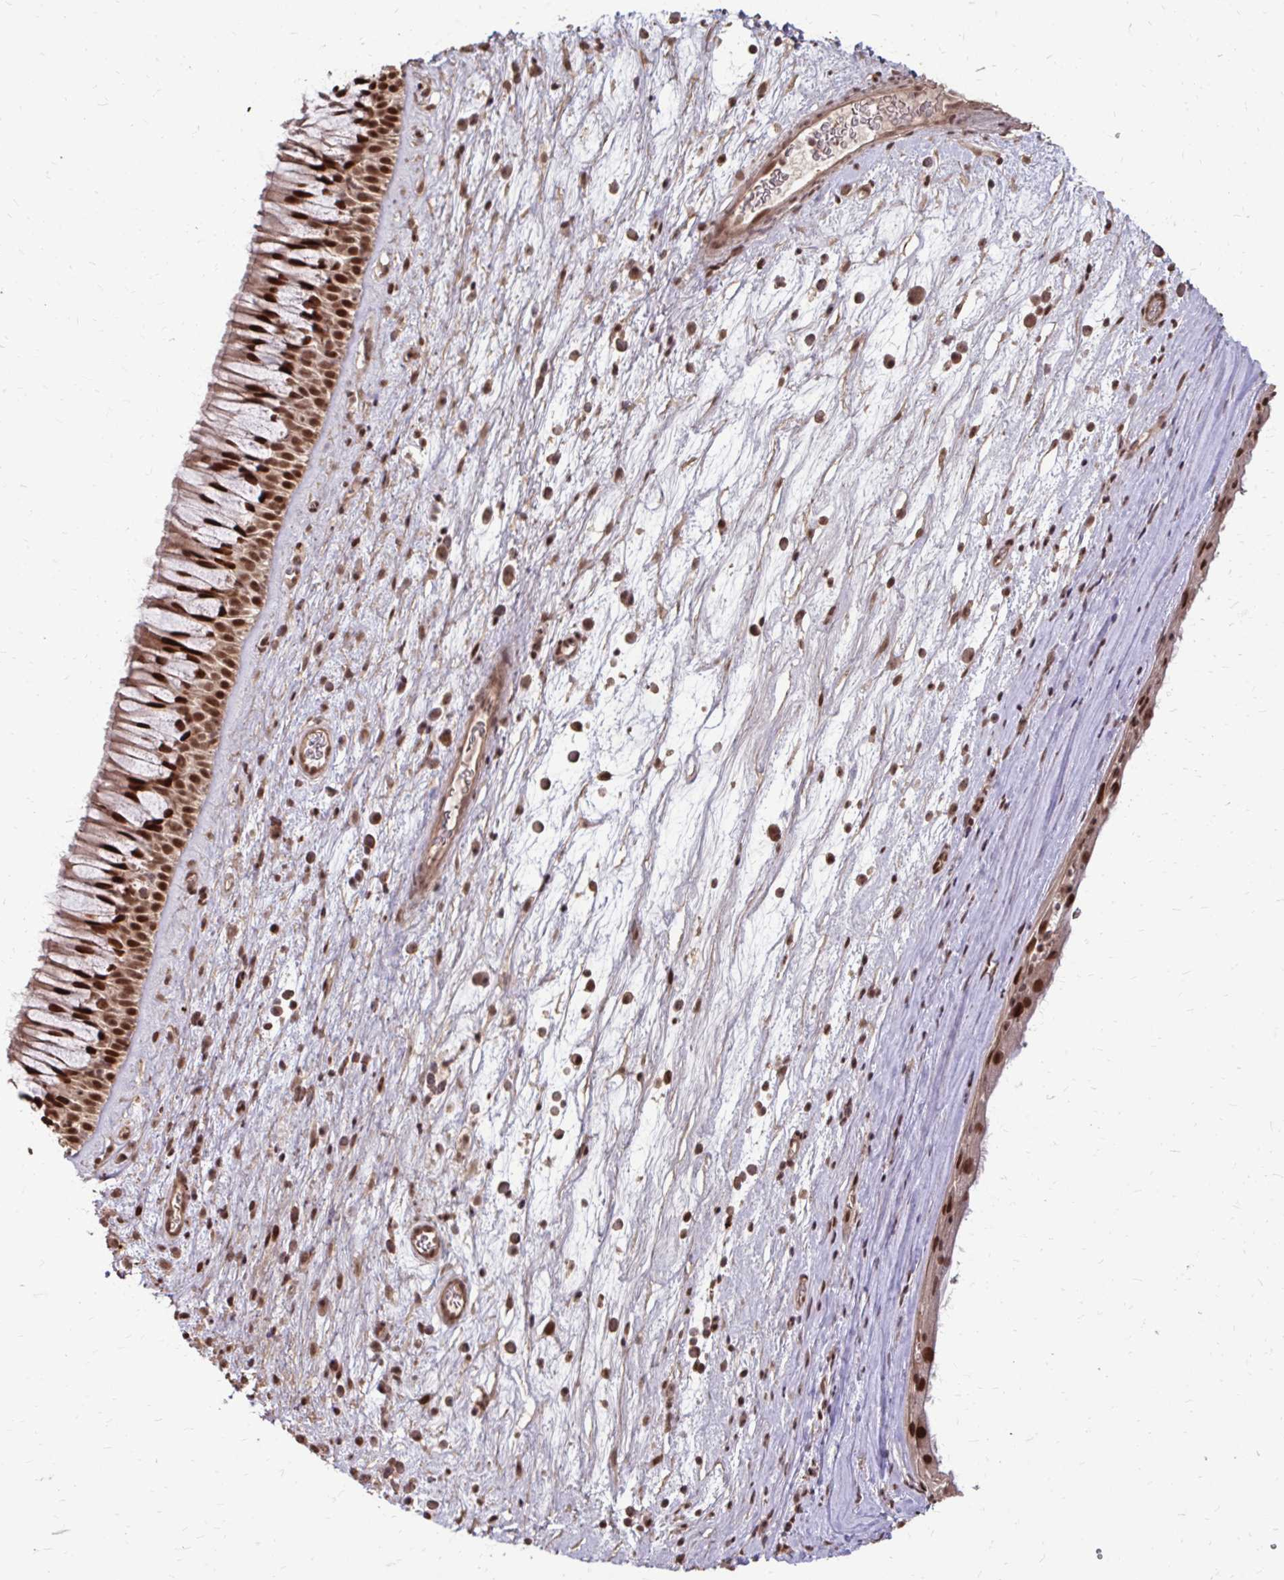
{"staining": {"intensity": "strong", "quantity": ">75%", "location": "nuclear"}, "tissue": "nasopharynx", "cell_type": "Respiratory epithelial cells", "image_type": "normal", "snomed": [{"axis": "morphology", "description": "Normal tissue, NOS"}, {"axis": "topography", "description": "Nasopharynx"}], "caption": "Protein expression by IHC demonstrates strong nuclear positivity in approximately >75% of respiratory epithelial cells in benign nasopharynx. (Stains: DAB in brown, nuclei in blue, Microscopy: brightfield microscopy at high magnification).", "gene": "SS18", "patient": {"sex": "male", "age": 74}}